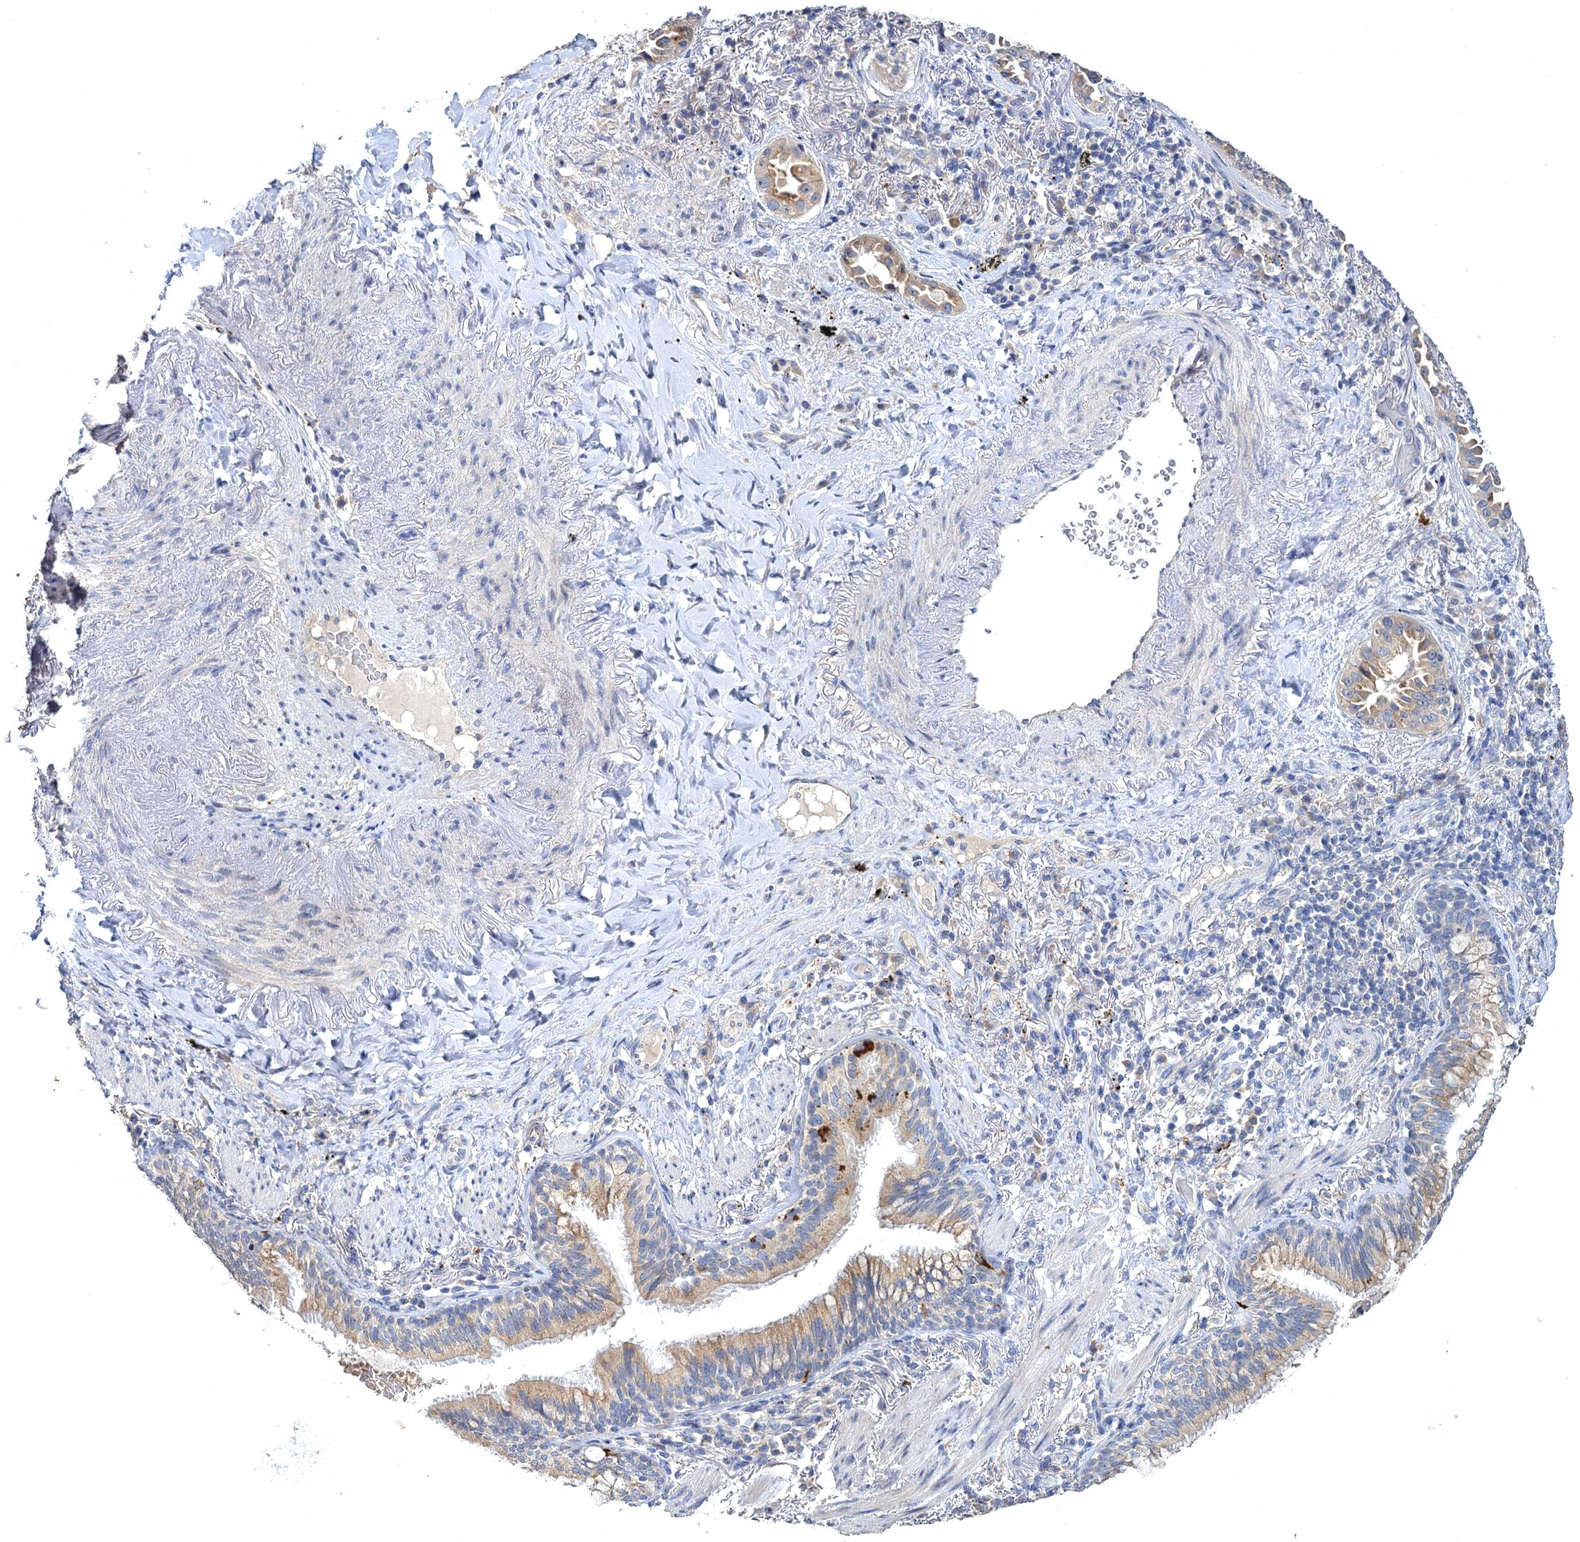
{"staining": {"intensity": "weak", "quantity": ">75%", "location": "cytoplasmic/membranous"}, "tissue": "lung cancer", "cell_type": "Tumor cells", "image_type": "cancer", "snomed": [{"axis": "morphology", "description": "Adenocarcinoma, NOS"}, {"axis": "topography", "description": "Lung"}], "caption": "Approximately >75% of tumor cells in adenocarcinoma (lung) reveal weak cytoplasmic/membranous protein expression as visualized by brown immunohistochemical staining.", "gene": "ATP9A", "patient": {"sex": "female", "age": 69}}